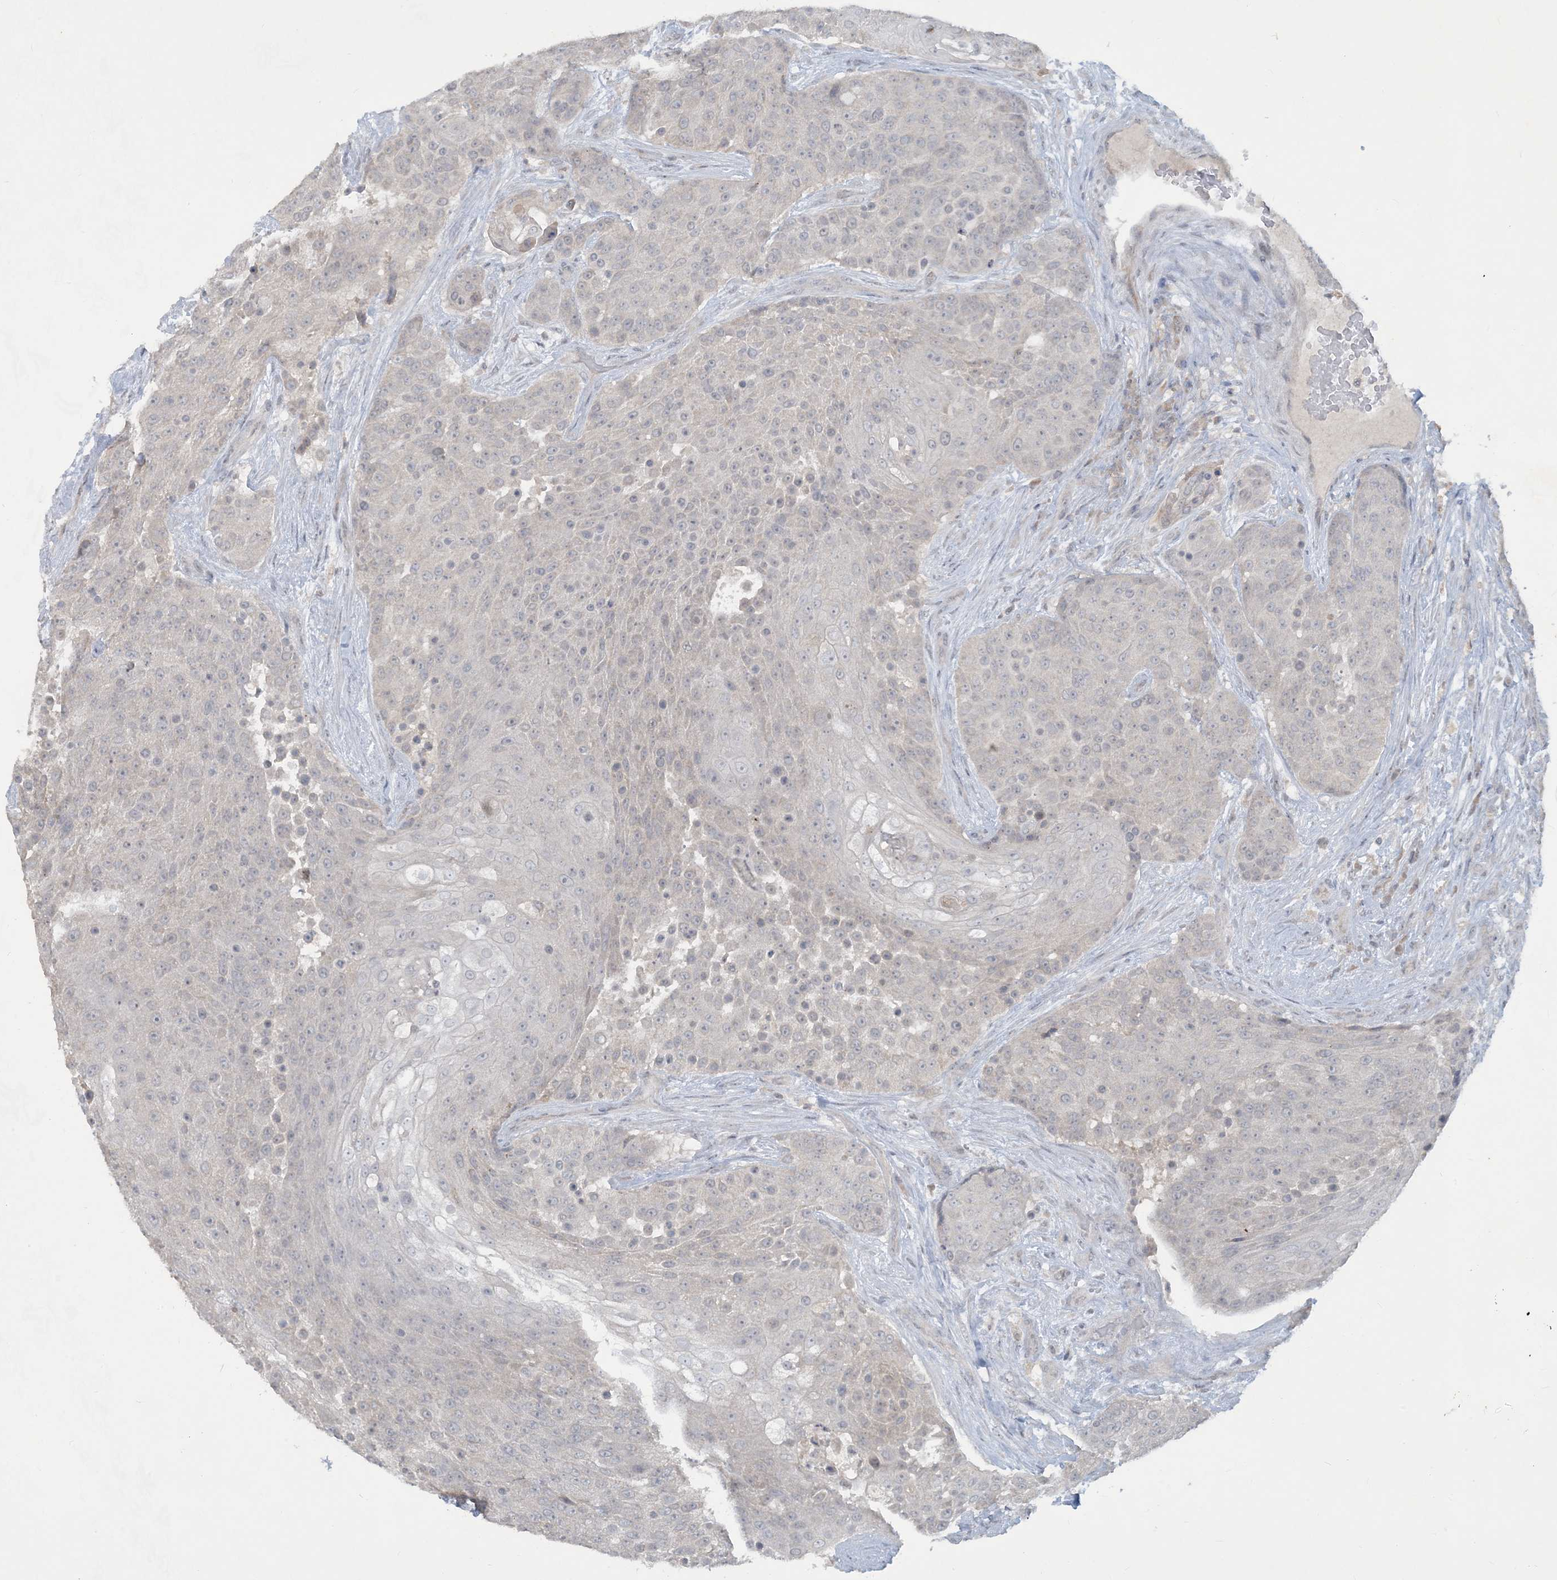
{"staining": {"intensity": "negative", "quantity": "none", "location": "none"}, "tissue": "urothelial cancer", "cell_type": "Tumor cells", "image_type": "cancer", "snomed": [{"axis": "morphology", "description": "Urothelial carcinoma, High grade"}, {"axis": "topography", "description": "Urinary bladder"}], "caption": "This is a image of IHC staining of urothelial cancer, which shows no expression in tumor cells.", "gene": "CDS1", "patient": {"sex": "female", "age": 63}}